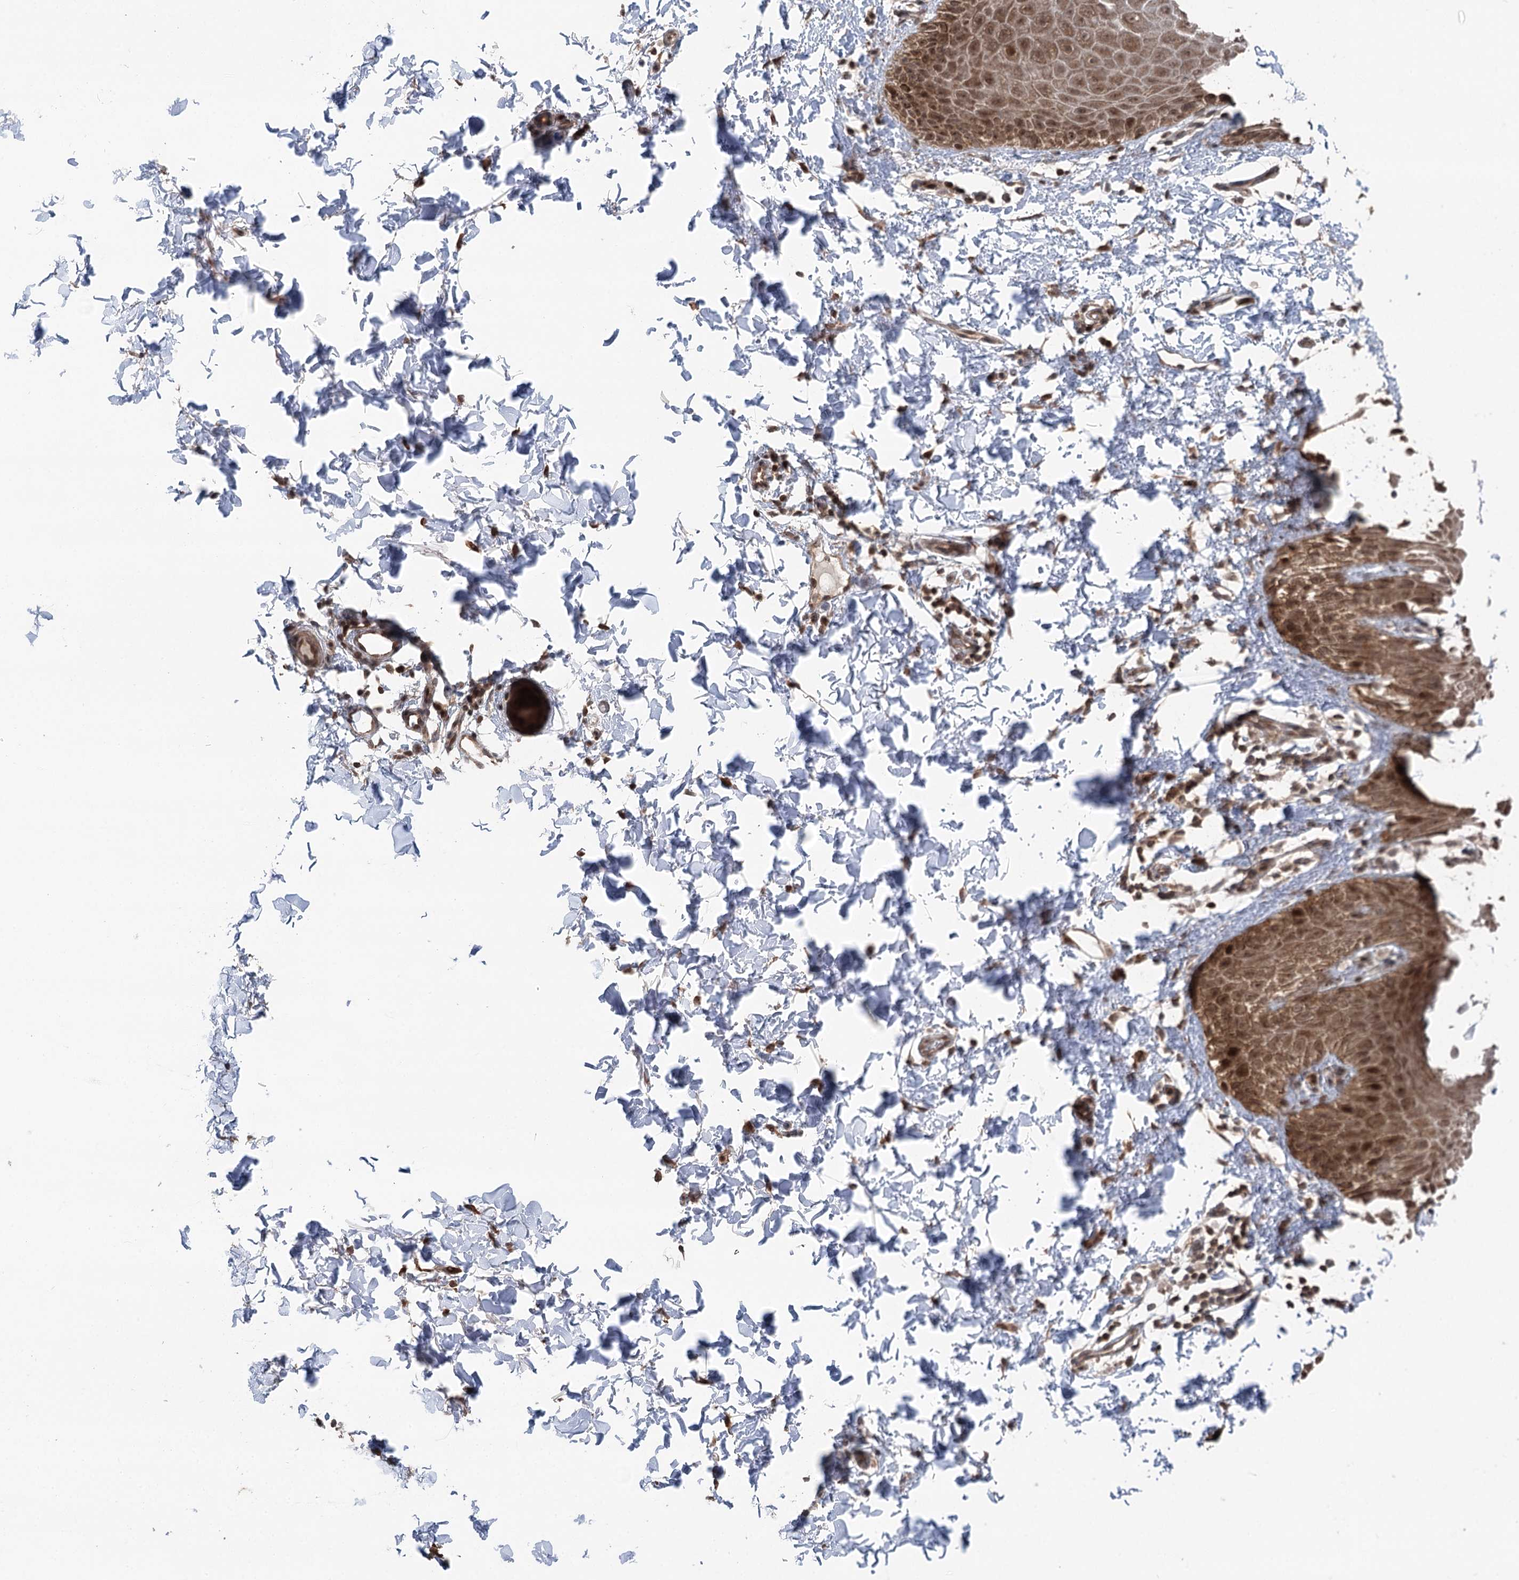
{"staining": {"intensity": "moderate", "quantity": ">75%", "location": "cytoplasmic/membranous,nuclear"}, "tissue": "skin", "cell_type": "Epidermal cells", "image_type": "normal", "snomed": [{"axis": "morphology", "description": "Normal tissue, NOS"}, {"axis": "topography", "description": "Anal"}], "caption": "Protein analysis of normal skin displays moderate cytoplasmic/membranous,nuclear staining in approximately >75% of epidermal cells.", "gene": "CCSER2", "patient": {"sex": "male", "age": 44}}